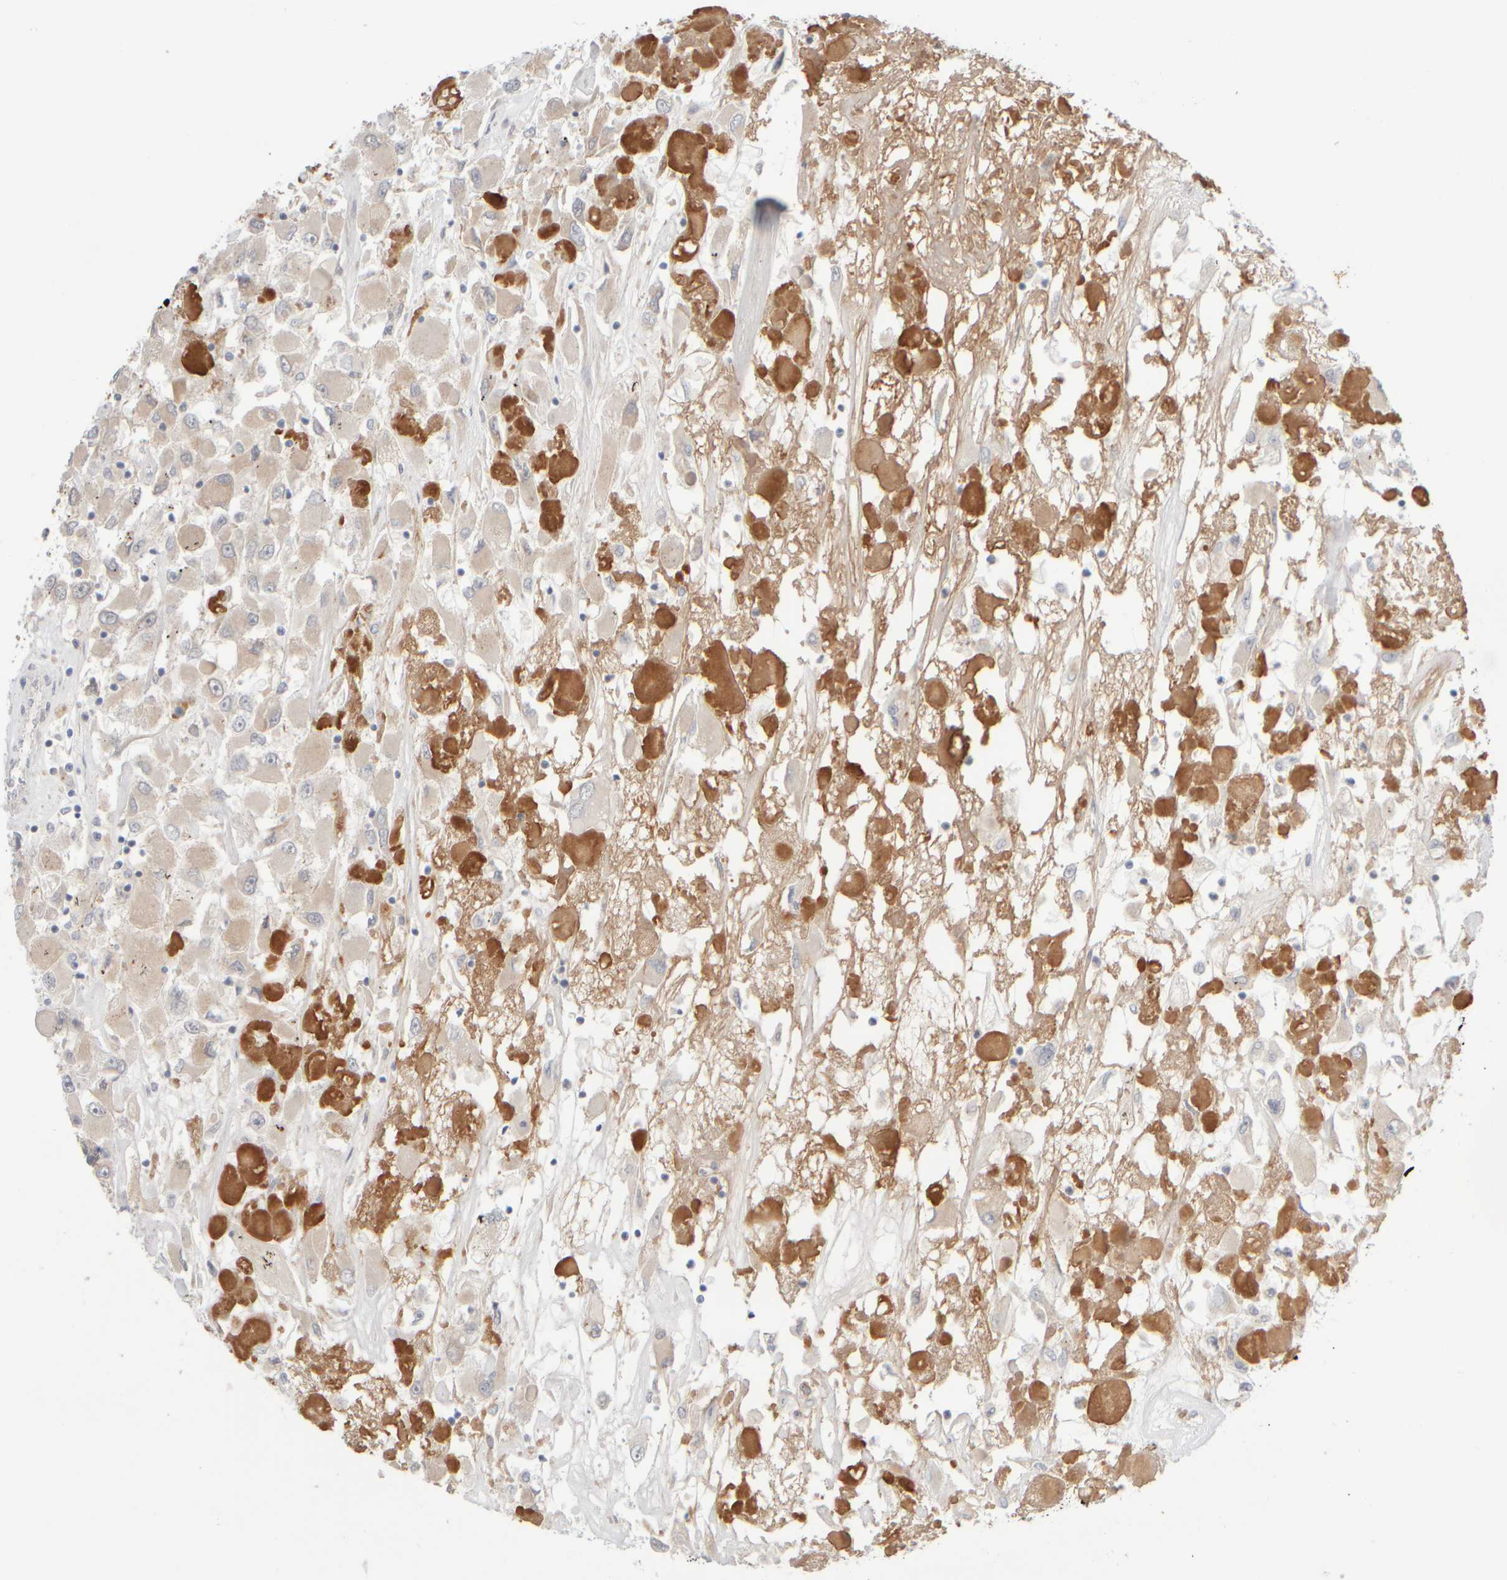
{"staining": {"intensity": "negative", "quantity": "none", "location": "none"}, "tissue": "renal cancer", "cell_type": "Tumor cells", "image_type": "cancer", "snomed": [{"axis": "morphology", "description": "Adenocarcinoma, NOS"}, {"axis": "topography", "description": "Kidney"}], "caption": "The immunohistochemistry (IHC) photomicrograph has no significant staining in tumor cells of renal adenocarcinoma tissue. The staining was performed using DAB to visualize the protein expression in brown, while the nuclei were stained in blue with hematoxylin (Magnification: 20x).", "gene": "GOPC", "patient": {"sex": "female", "age": 52}}